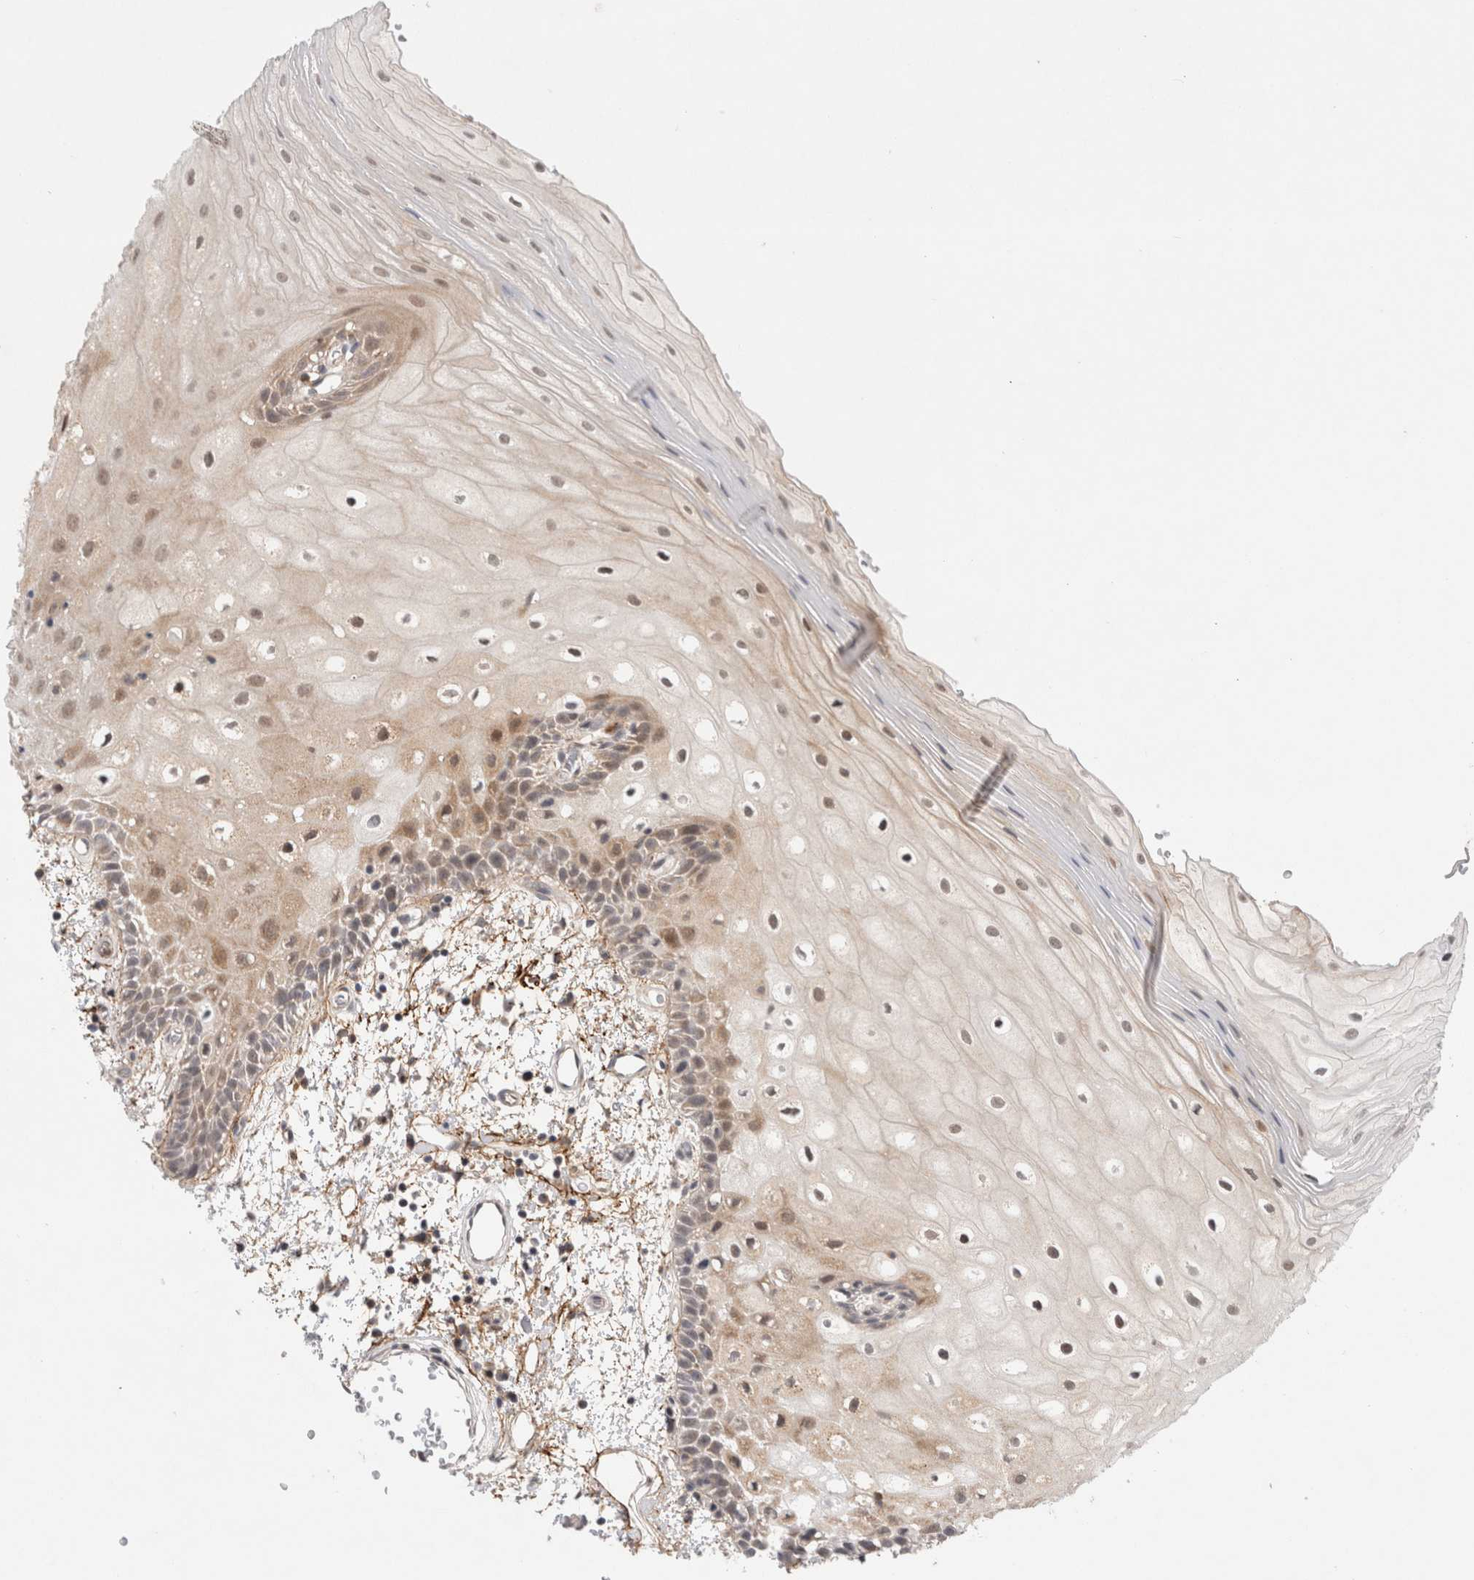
{"staining": {"intensity": "moderate", "quantity": "<25%", "location": "cytoplasmic/membranous,nuclear"}, "tissue": "oral mucosa", "cell_type": "Squamous epithelial cells", "image_type": "normal", "snomed": [{"axis": "morphology", "description": "Normal tissue, NOS"}, {"axis": "topography", "description": "Oral tissue"}], "caption": "Immunohistochemistry of normal human oral mucosa displays low levels of moderate cytoplasmic/membranous,nuclear expression in approximately <25% of squamous epithelial cells.", "gene": "GSDMB", "patient": {"sex": "male", "age": 52}}